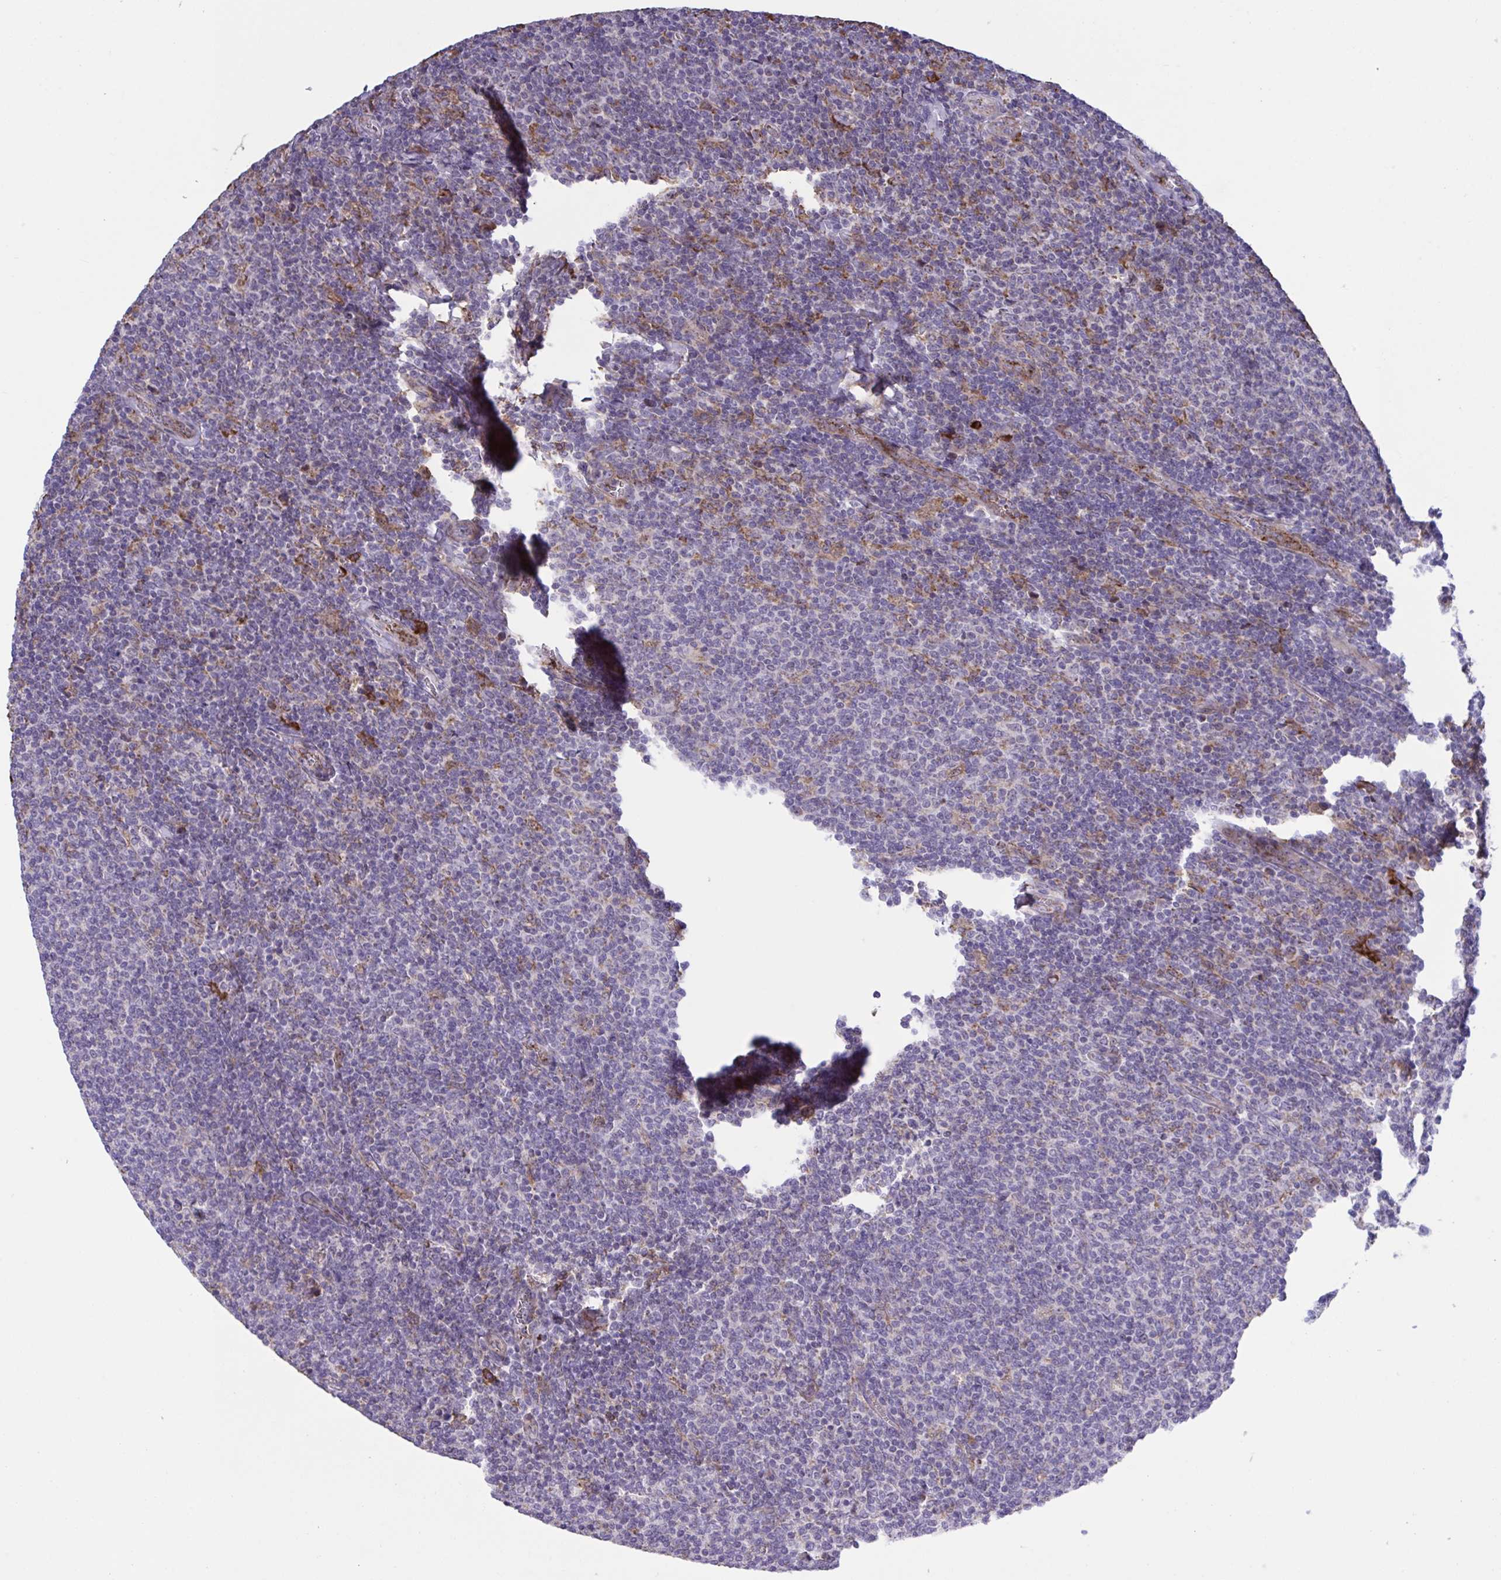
{"staining": {"intensity": "negative", "quantity": "none", "location": "none"}, "tissue": "lymphoma", "cell_type": "Tumor cells", "image_type": "cancer", "snomed": [{"axis": "morphology", "description": "Malignant lymphoma, non-Hodgkin's type, Low grade"}, {"axis": "topography", "description": "Lymph node"}], "caption": "The photomicrograph reveals no staining of tumor cells in lymphoma.", "gene": "CD101", "patient": {"sex": "male", "age": 52}}